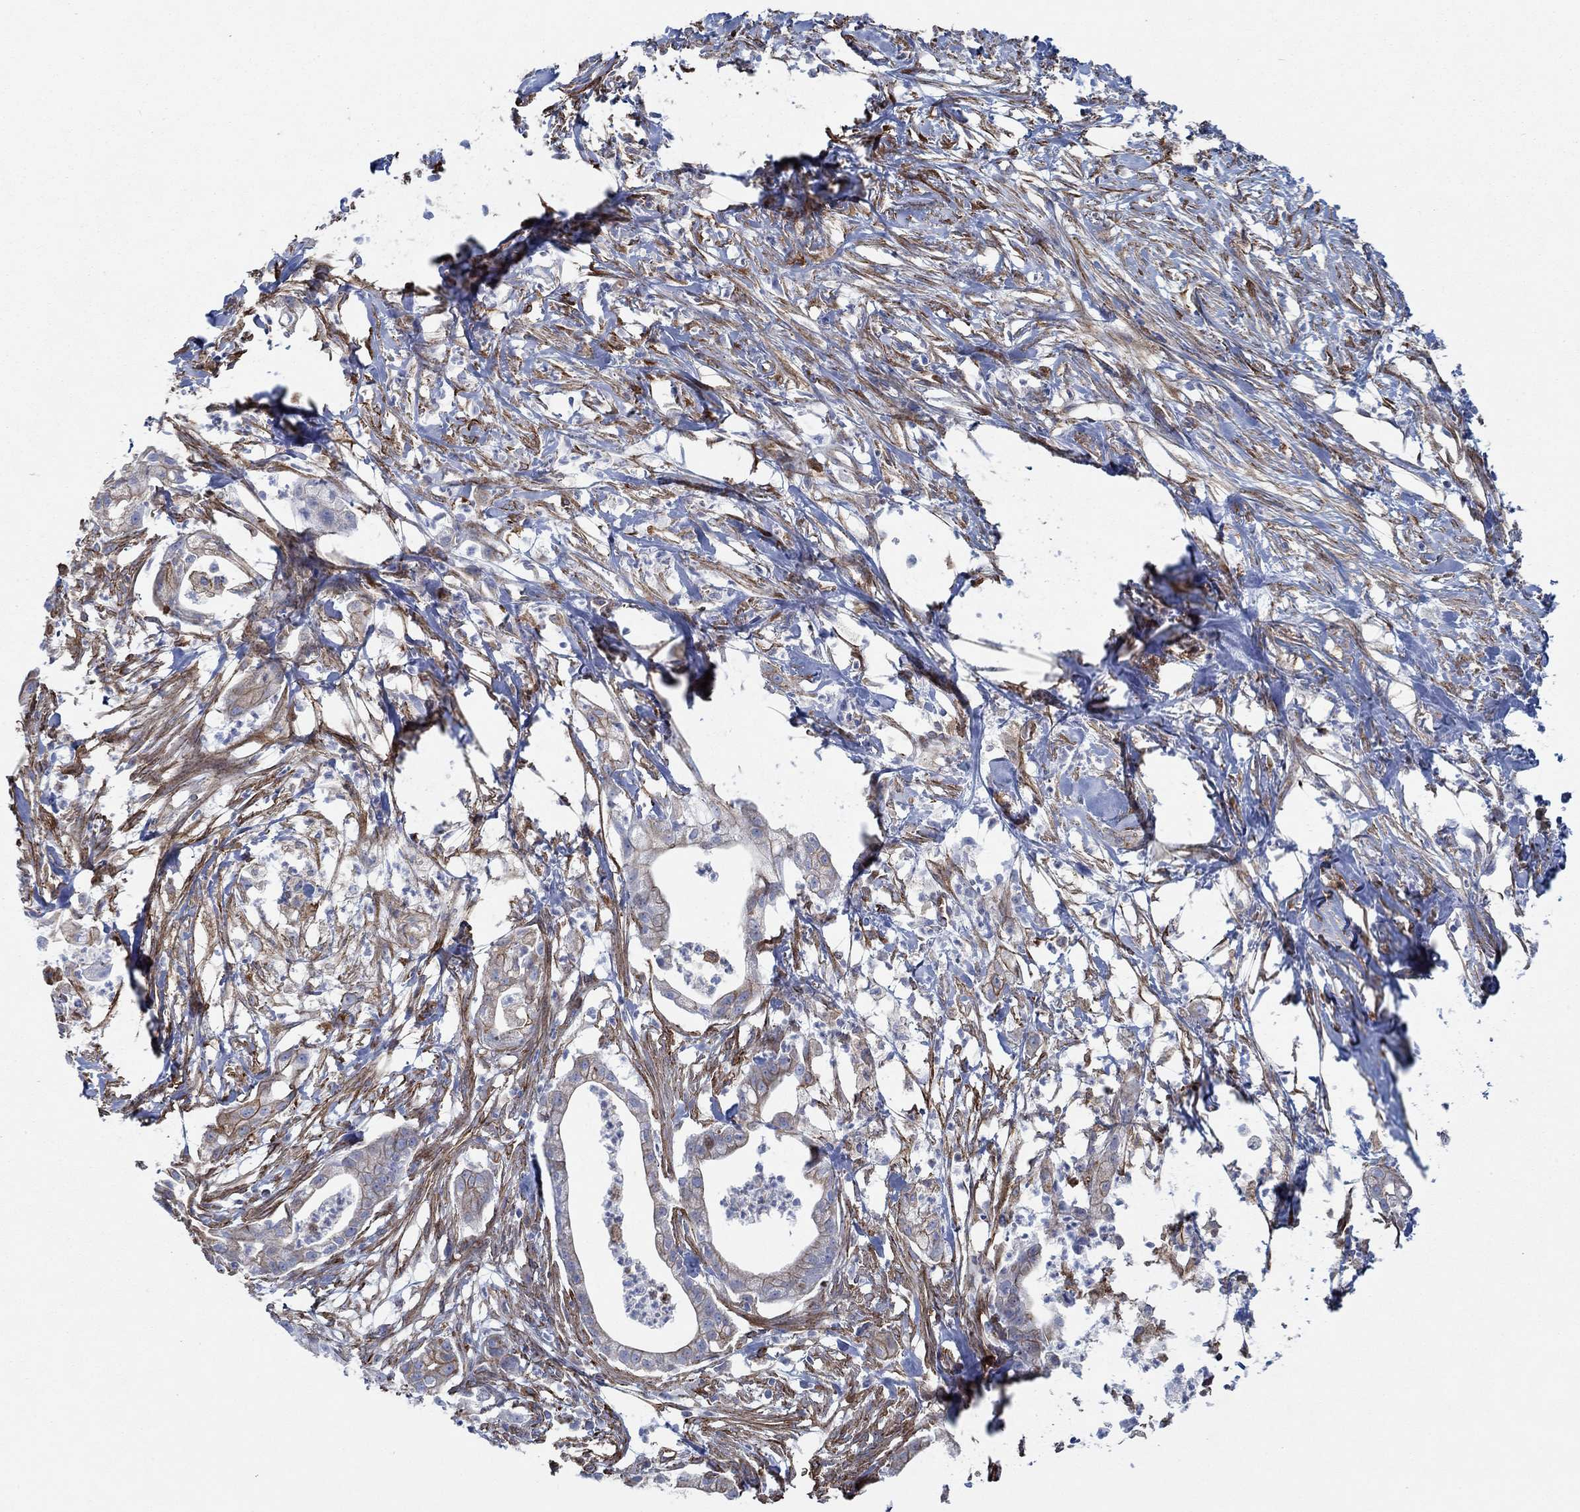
{"staining": {"intensity": "negative", "quantity": "none", "location": "none"}, "tissue": "pancreatic cancer", "cell_type": "Tumor cells", "image_type": "cancer", "snomed": [{"axis": "morphology", "description": "Normal tissue, NOS"}, {"axis": "morphology", "description": "Adenocarcinoma, NOS"}, {"axis": "topography", "description": "Pancreas"}], "caption": "Tumor cells show no significant positivity in adenocarcinoma (pancreatic).", "gene": "STC2", "patient": {"sex": "female", "age": 58}}